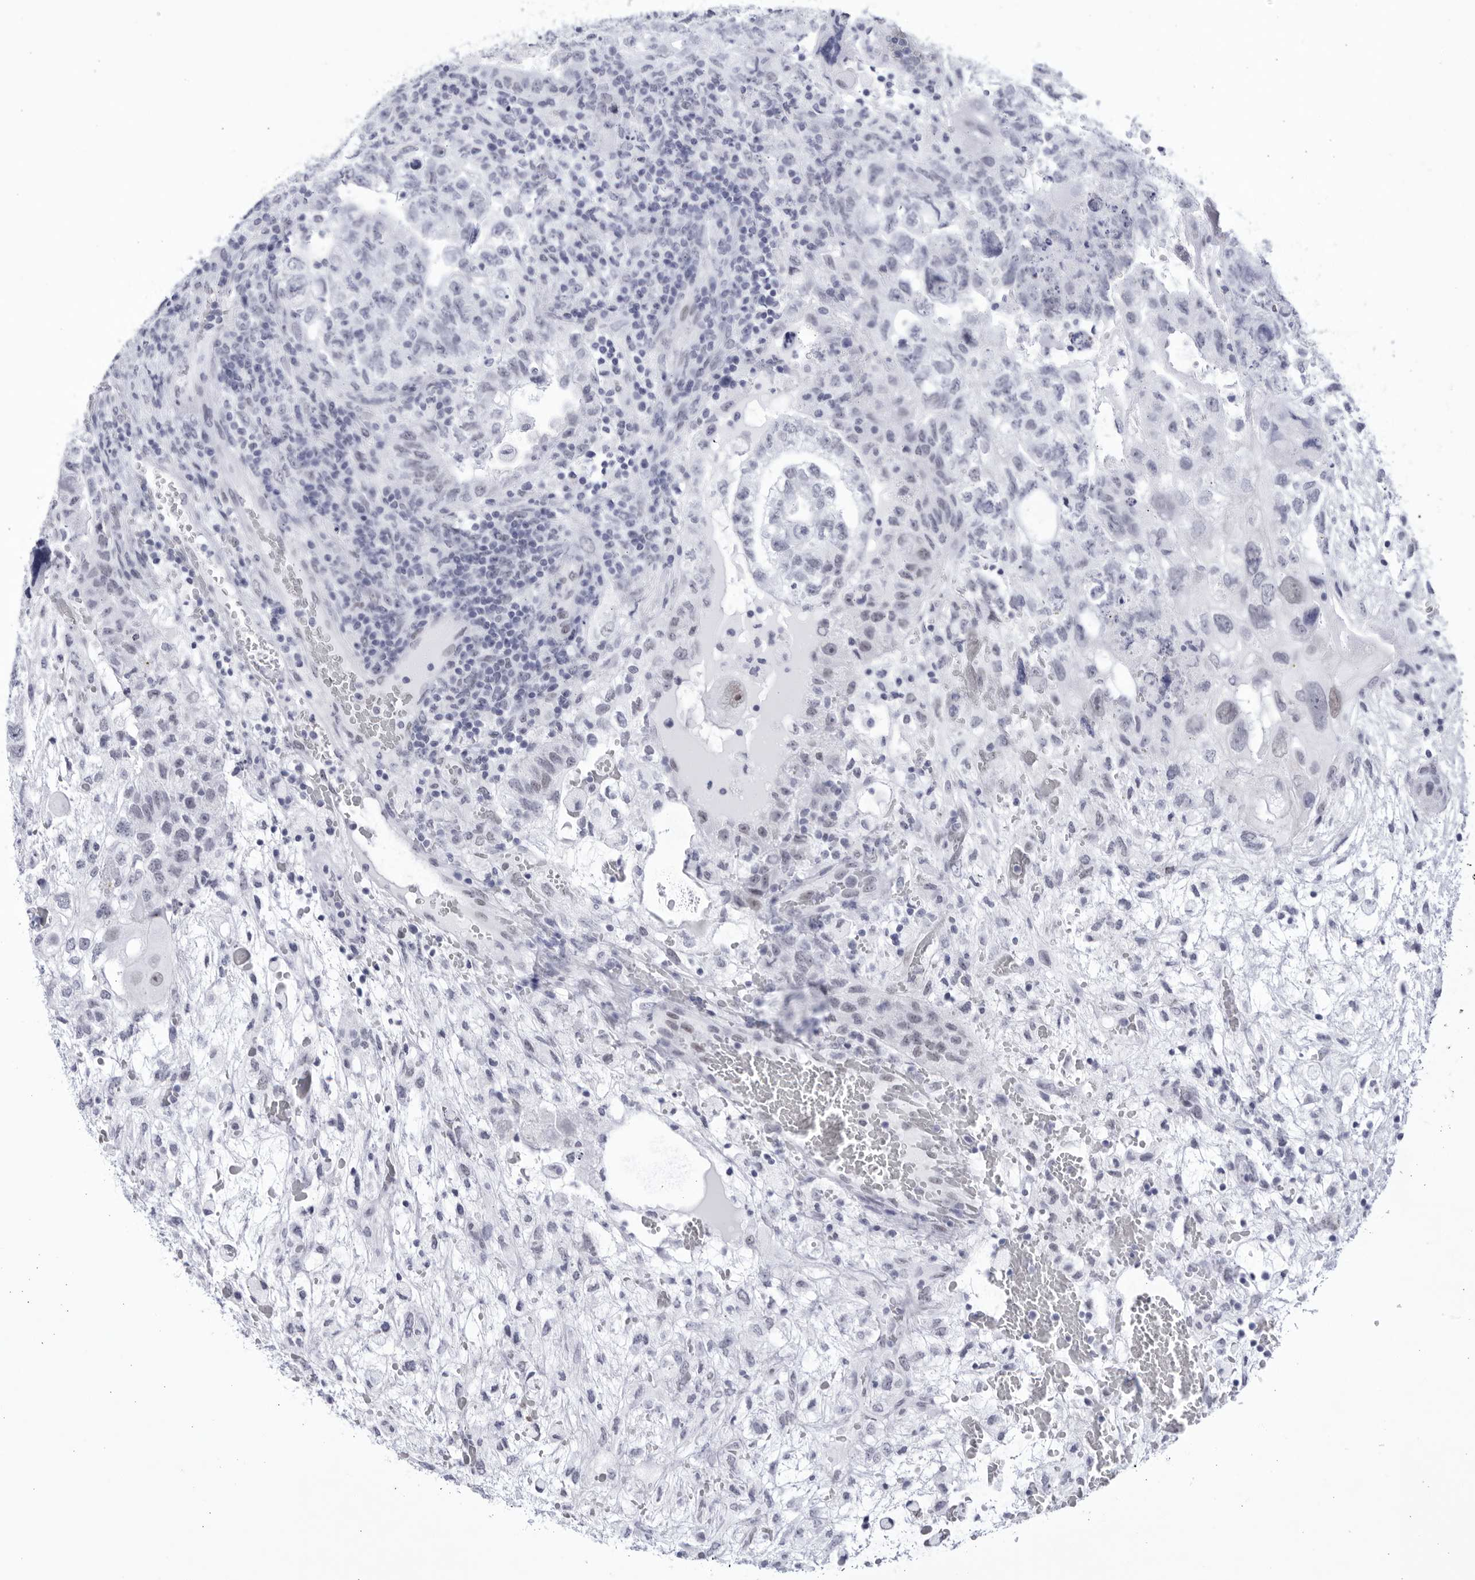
{"staining": {"intensity": "weak", "quantity": "<25%", "location": "nuclear"}, "tissue": "testis cancer", "cell_type": "Tumor cells", "image_type": "cancer", "snomed": [{"axis": "morphology", "description": "Carcinoma, Embryonal, NOS"}, {"axis": "topography", "description": "Testis"}], "caption": "High magnification brightfield microscopy of testis cancer stained with DAB (brown) and counterstained with hematoxylin (blue): tumor cells show no significant positivity.", "gene": "CCDC181", "patient": {"sex": "male", "age": 36}}